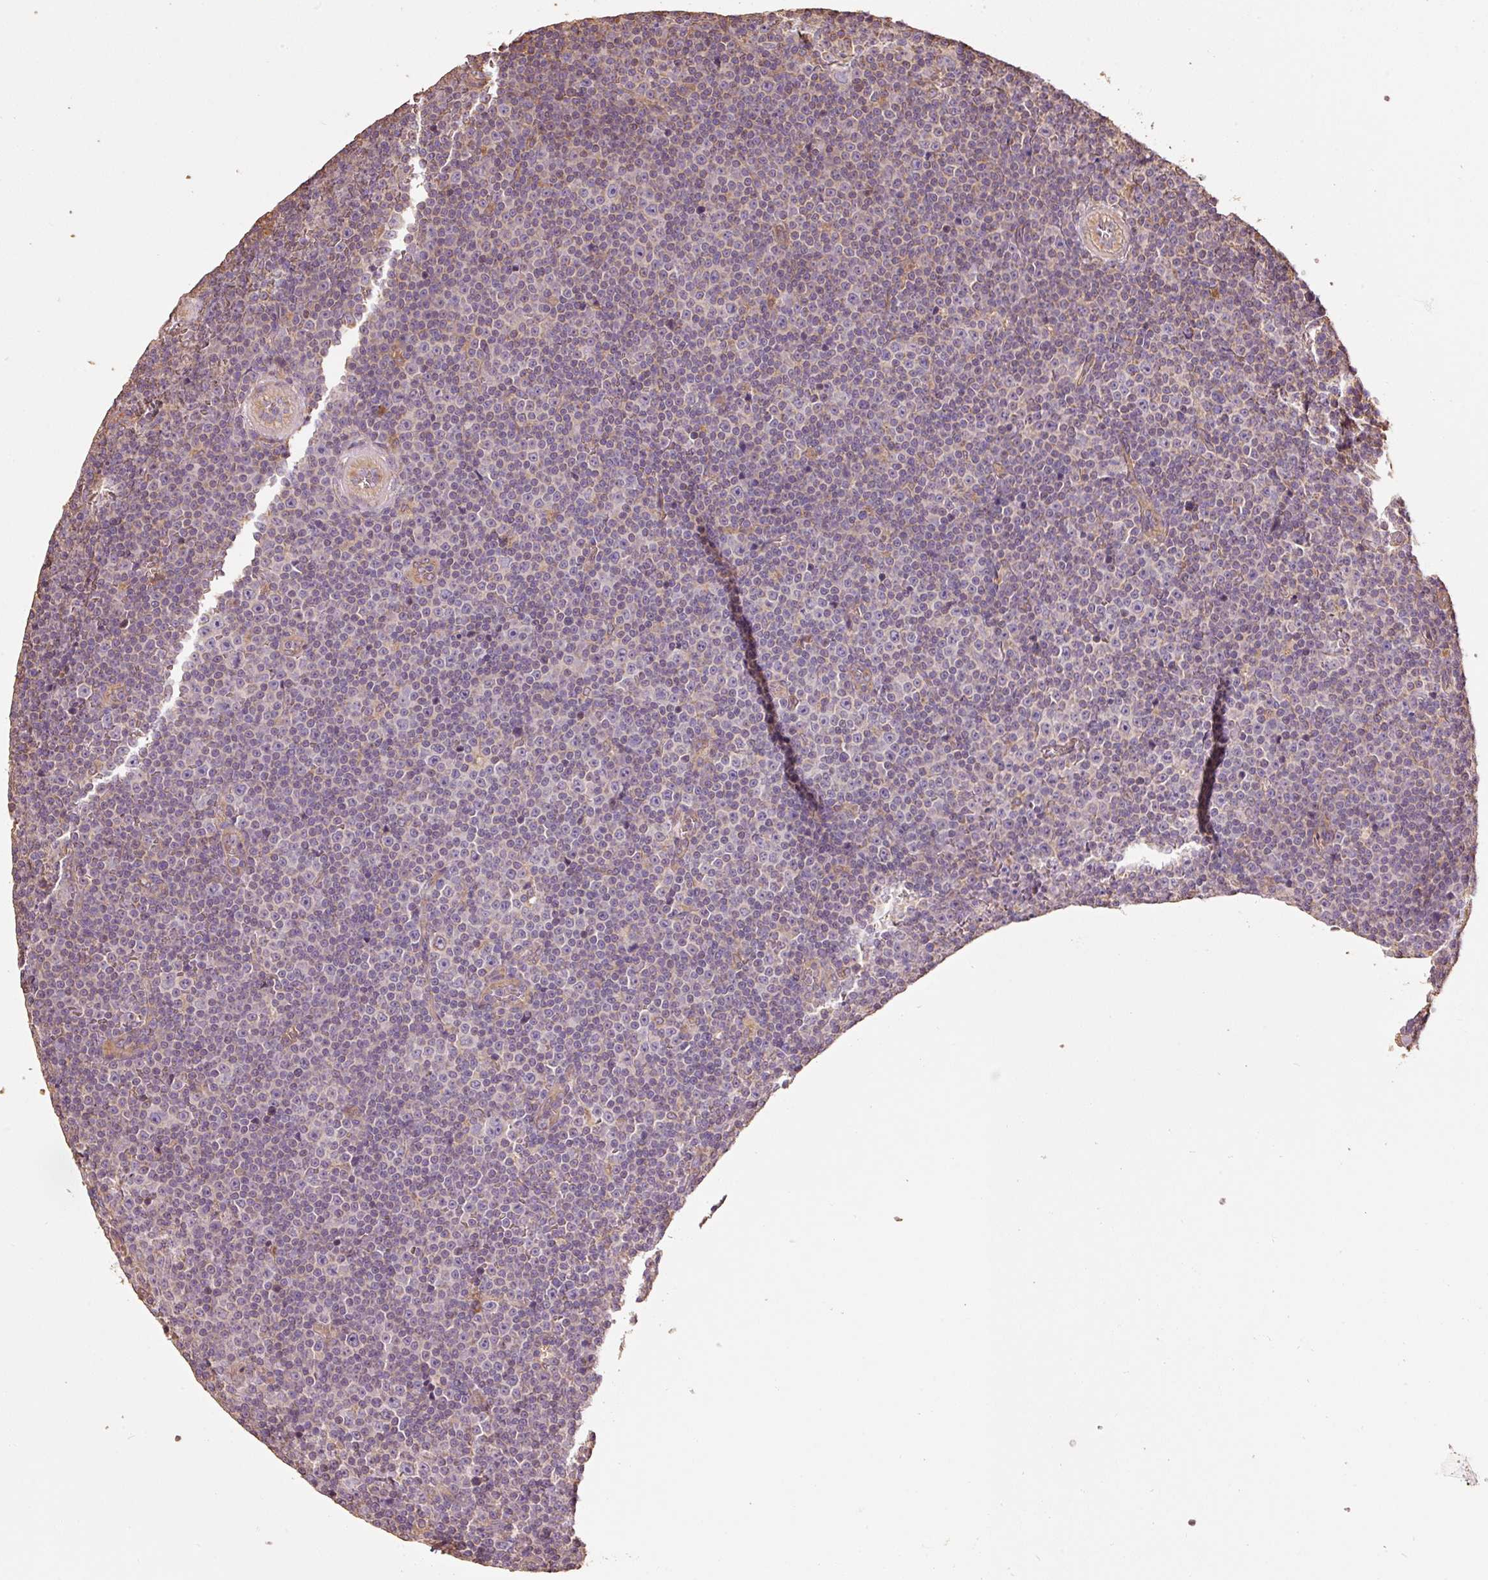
{"staining": {"intensity": "weak", "quantity": "25%-75%", "location": "cytoplasmic/membranous"}, "tissue": "lymphoma", "cell_type": "Tumor cells", "image_type": "cancer", "snomed": [{"axis": "morphology", "description": "Malignant lymphoma, non-Hodgkin's type, Low grade"}, {"axis": "topography", "description": "Lymph node"}], "caption": "The photomicrograph shows staining of lymphoma, revealing weak cytoplasmic/membranous protein positivity (brown color) within tumor cells.", "gene": "EFHC1", "patient": {"sex": "female", "age": 67}}